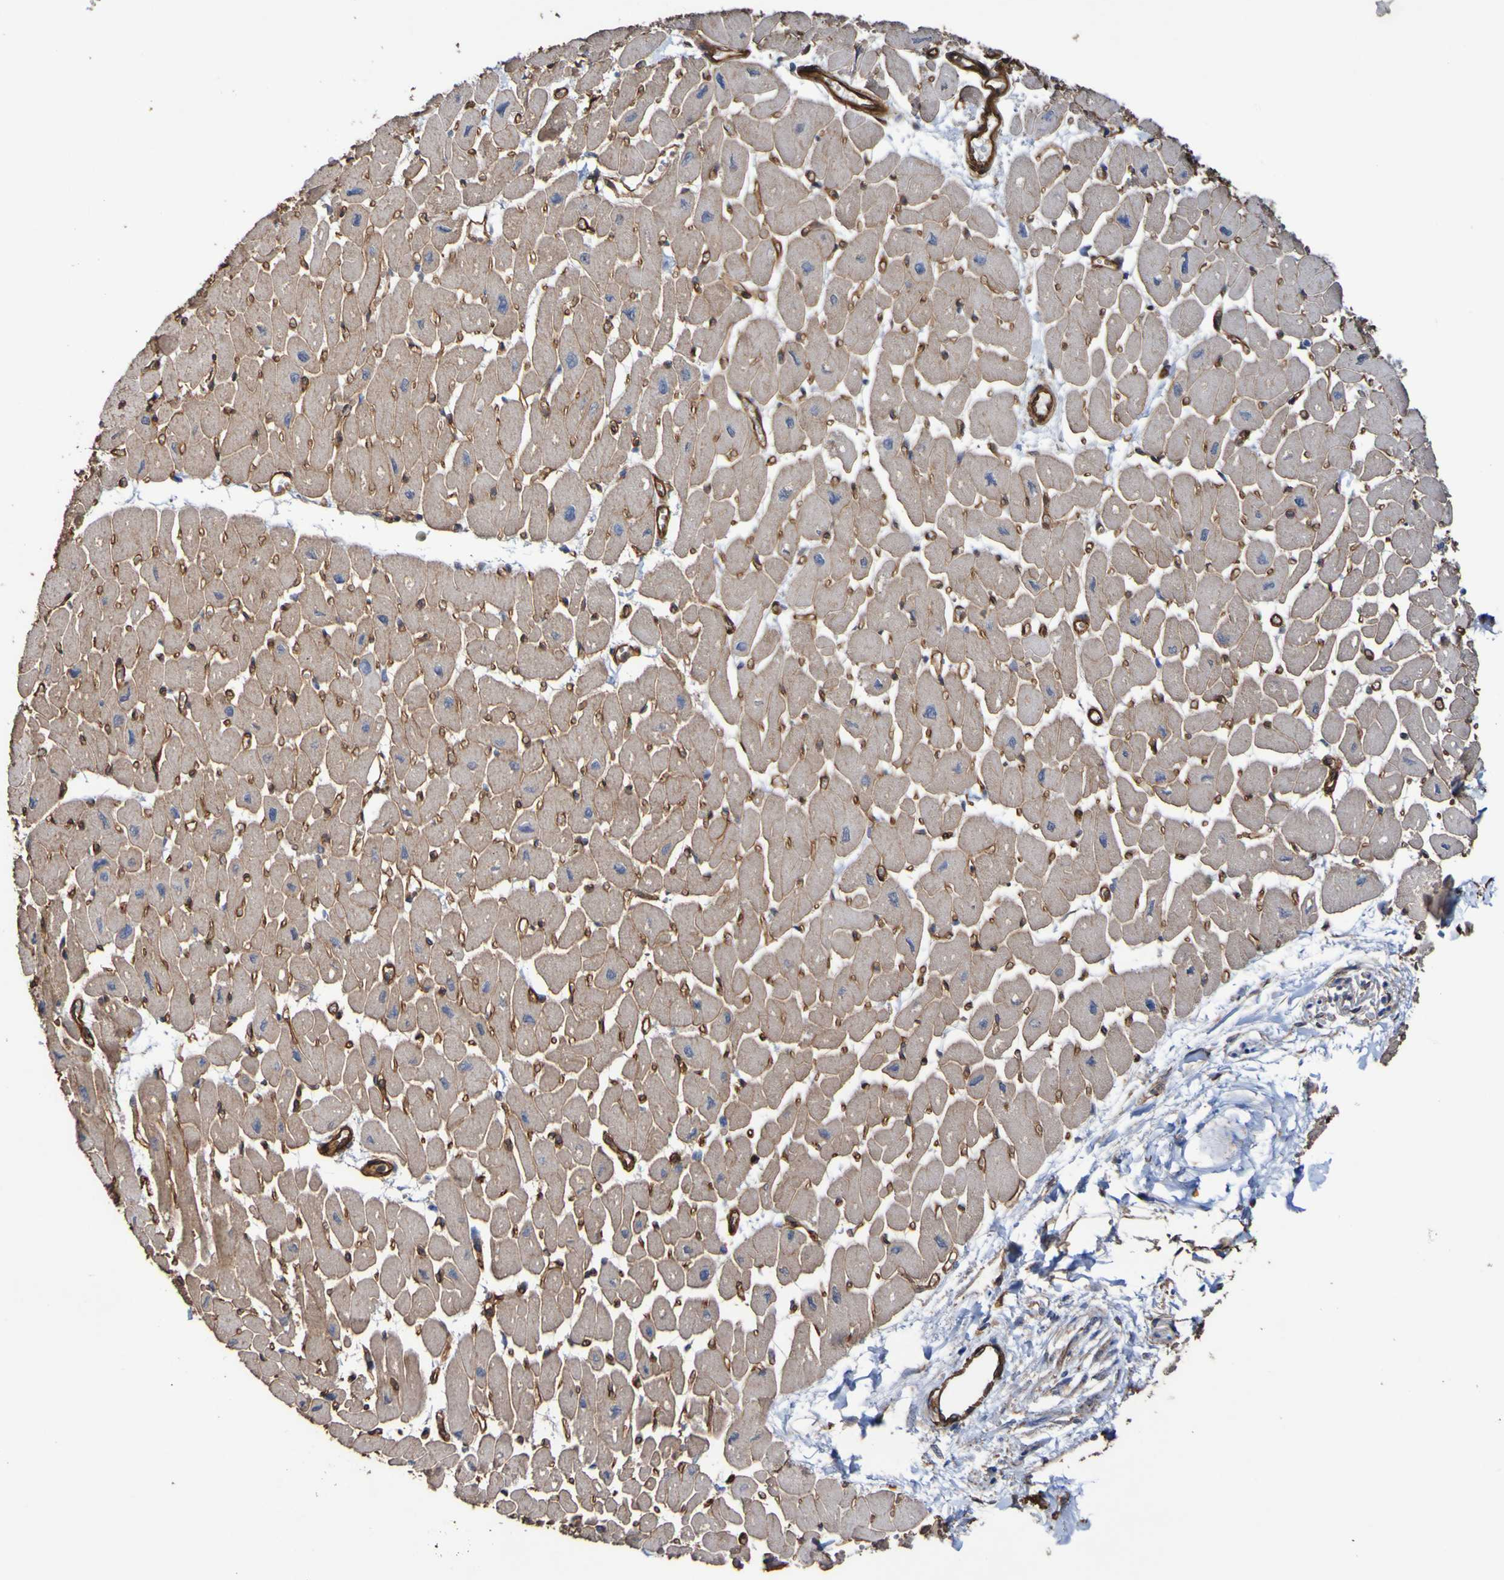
{"staining": {"intensity": "weak", "quantity": ">75%", "location": "cytoplasmic/membranous"}, "tissue": "heart muscle", "cell_type": "Cardiomyocytes", "image_type": "normal", "snomed": [{"axis": "morphology", "description": "Normal tissue, NOS"}, {"axis": "topography", "description": "Heart"}], "caption": "Heart muscle stained with immunohistochemistry (IHC) demonstrates weak cytoplasmic/membranous staining in about >75% of cardiomyocytes. The protein of interest is shown in brown color, while the nuclei are stained blue.", "gene": "ELMOD3", "patient": {"sex": "female", "age": 54}}